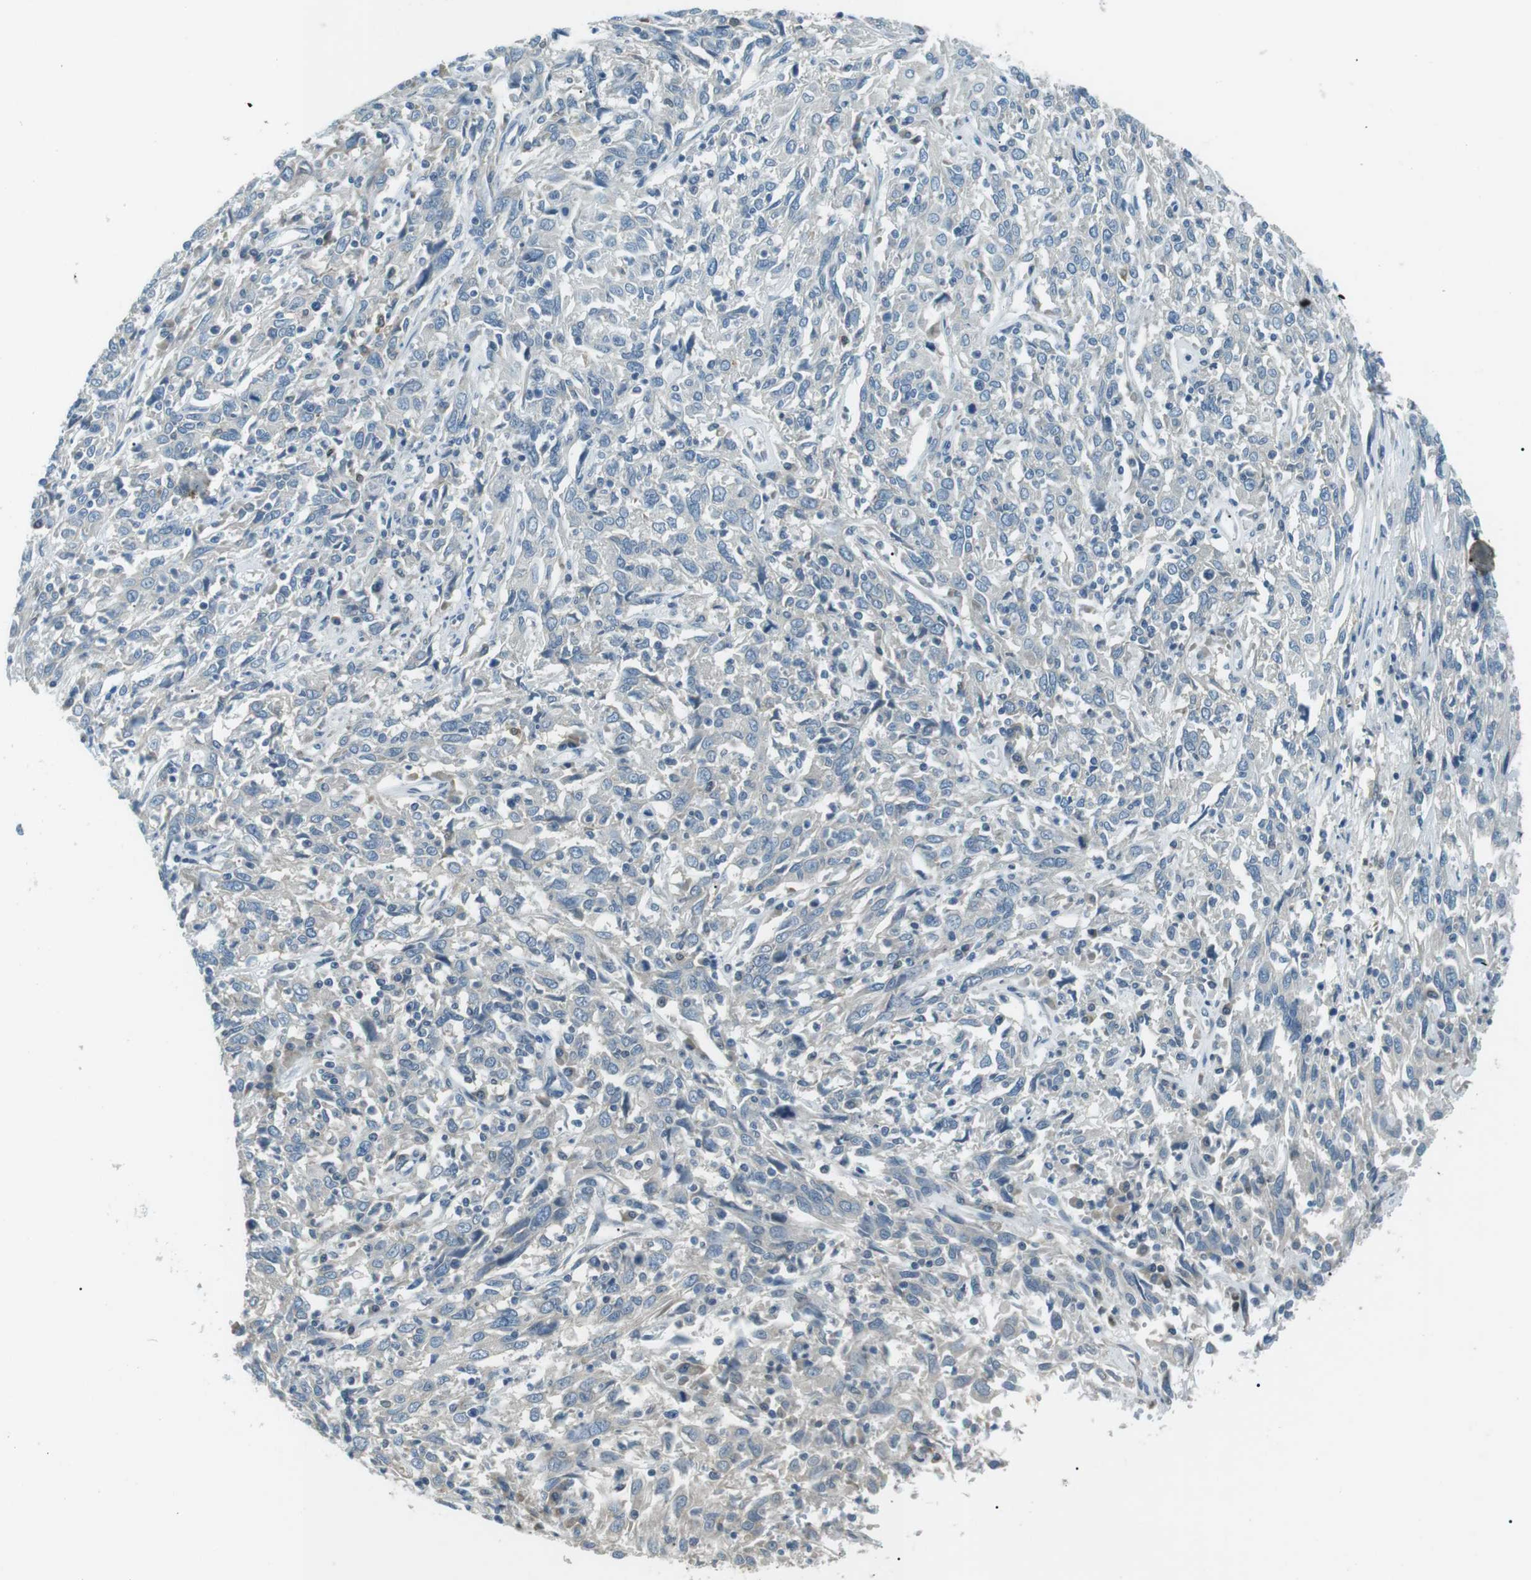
{"staining": {"intensity": "negative", "quantity": "none", "location": "none"}, "tissue": "cervical cancer", "cell_type": "Tumor cells", "image_type": "cancer", "snomed": [{"axis": "morphology", "description": "Squamous cell carcinoma, NOS"}, {"axis": "topography", "description": "Cervix"}], "caption": "Photomicrograph shows no protein expression in tumor cells of cervical cancer (squamous cell carcinoma) tissue.", "gene": "SERPINB2", "patient": {"sex": "female", "age": 46}}